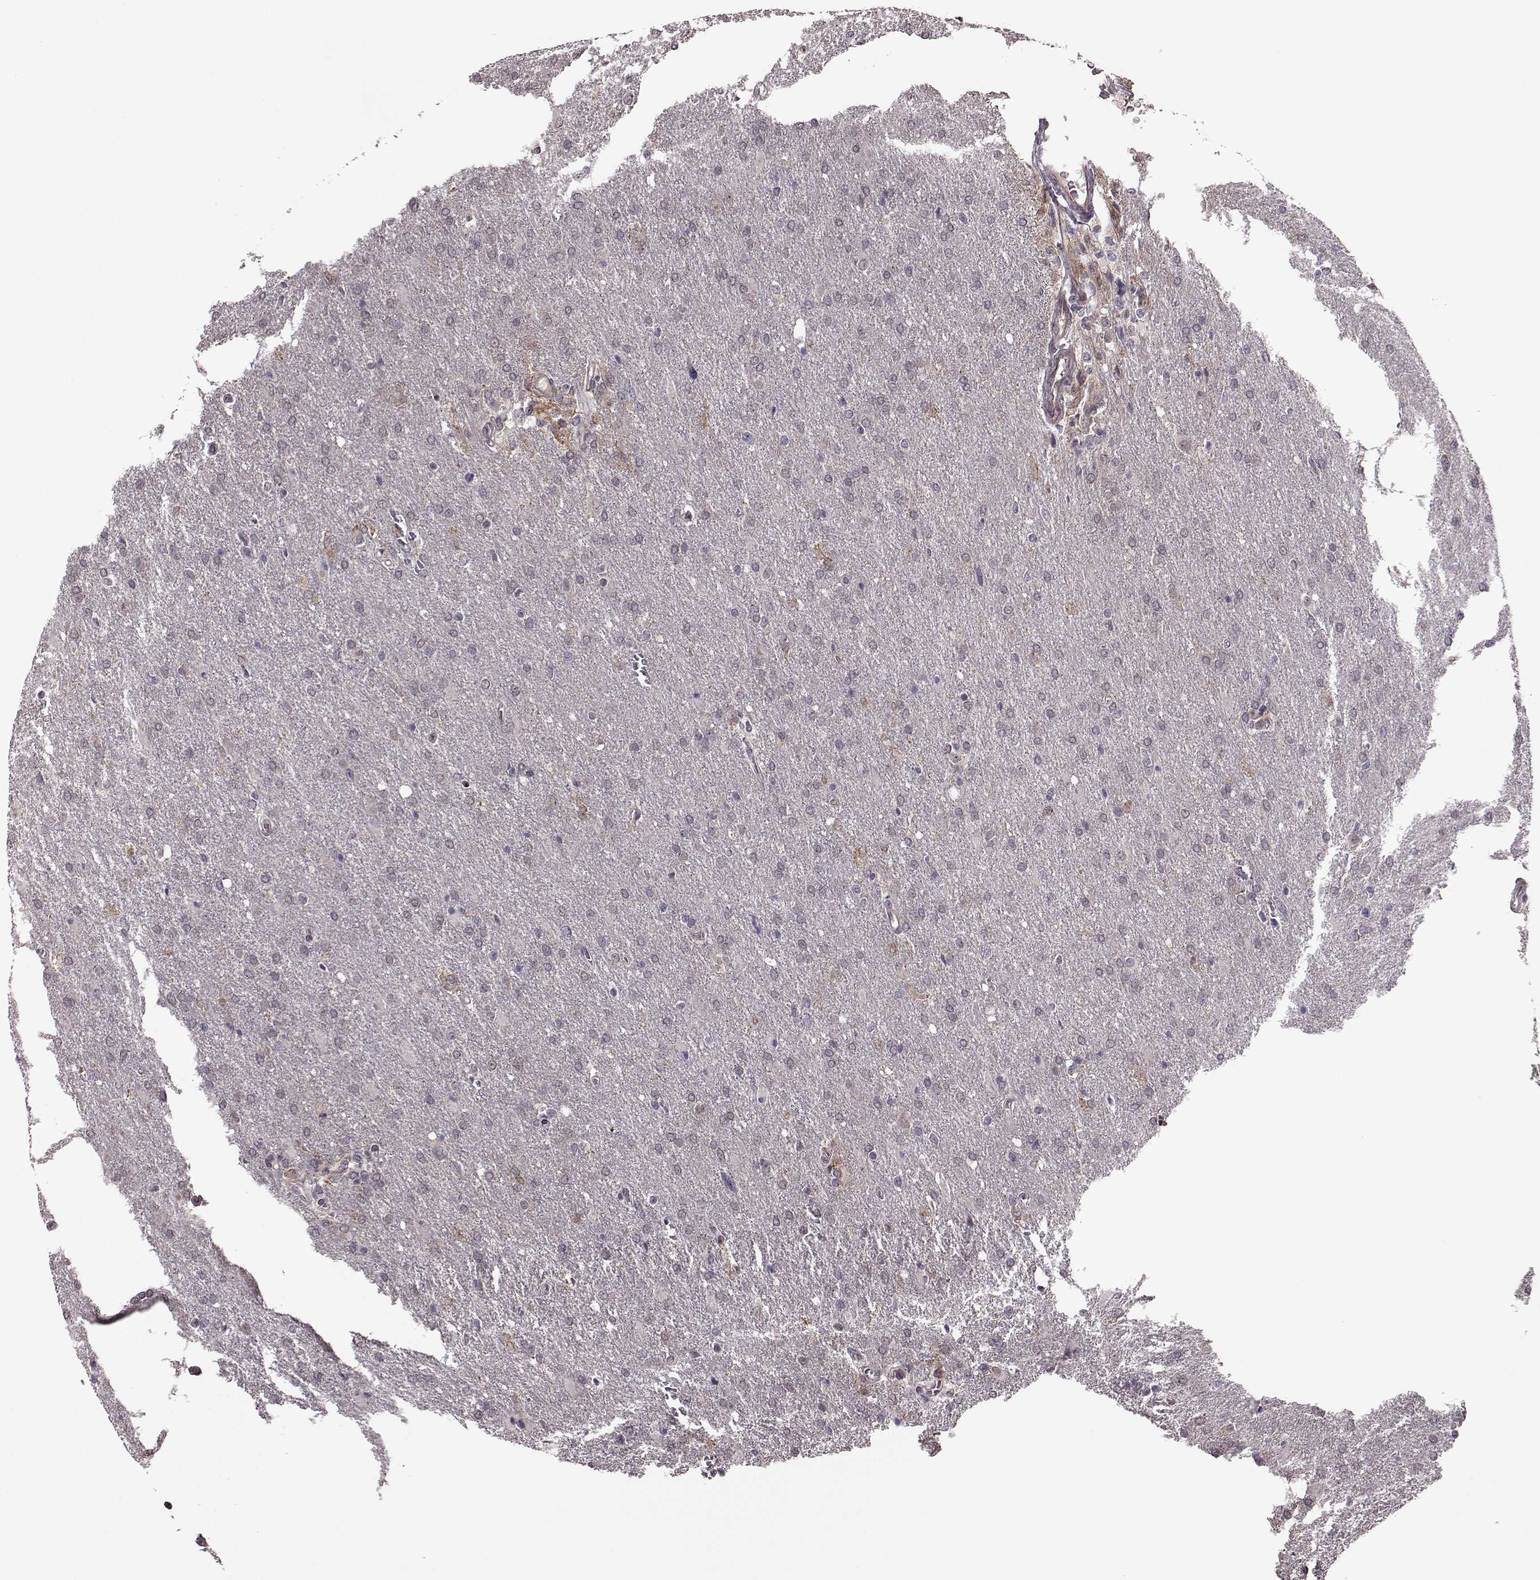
{"staining": {"intensity": "negative", "quantity": "none", "location": "none"}, "tissue": "glioma", "cell_type": "Tumor cells", "image_type": "cancer", "snomed": [{"axis": "morphology", "description": "Glioma, malignant, High grade"}, {"axis": "topography", "description": "Brain"}], "caption": "Immunohistochemical staining of human malignant glioma (high-grade) reveals no significant expression in tumor cells. (Immunohistochemistry (ihc), brightfield microscopy, high magnification).", "gene": "SYNPO", "patient": {"sex": "male", "age": 68}}